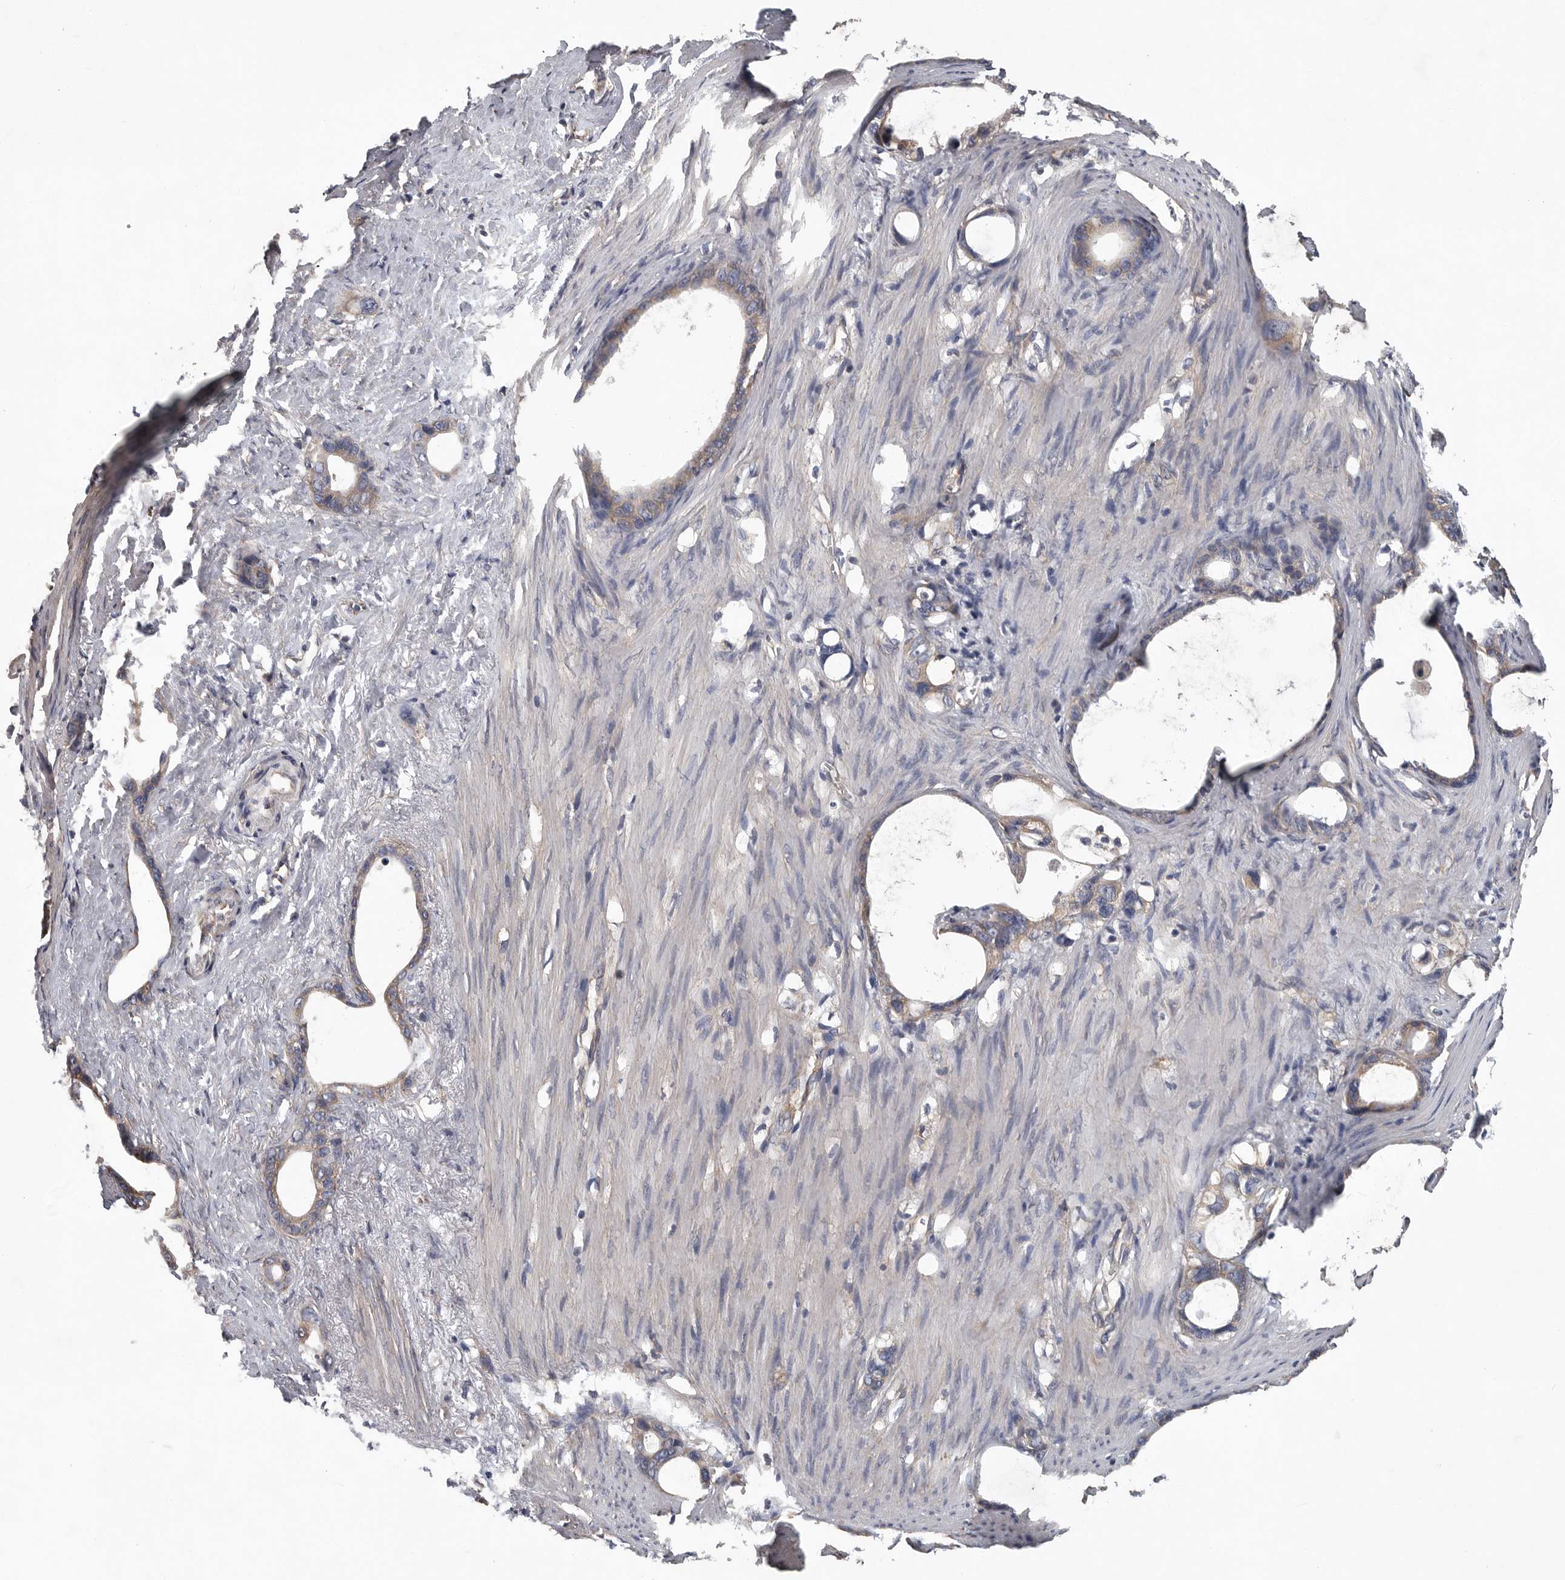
{"staining": {"intensity": "weak", "quantity": ">75%", "location": "cytoplasmic/membranous"}, "tissue": "stomach cancer", "cell_type": "Tumor cells", "image_type": "cancer", "snomed": [{"axis": "morphology", "description": "Adenocarcinoma, NOS"}, {"axis": "topography", "description": "Stomach"}], "caption": "Protein expression analysis of adenocarcinoma (stomach) shows weak cytoplasmic/membranous expression in approximately >75% of tumor cells.", "gene": "OXR1", "patient": {"sex": "female", "age": 75}}